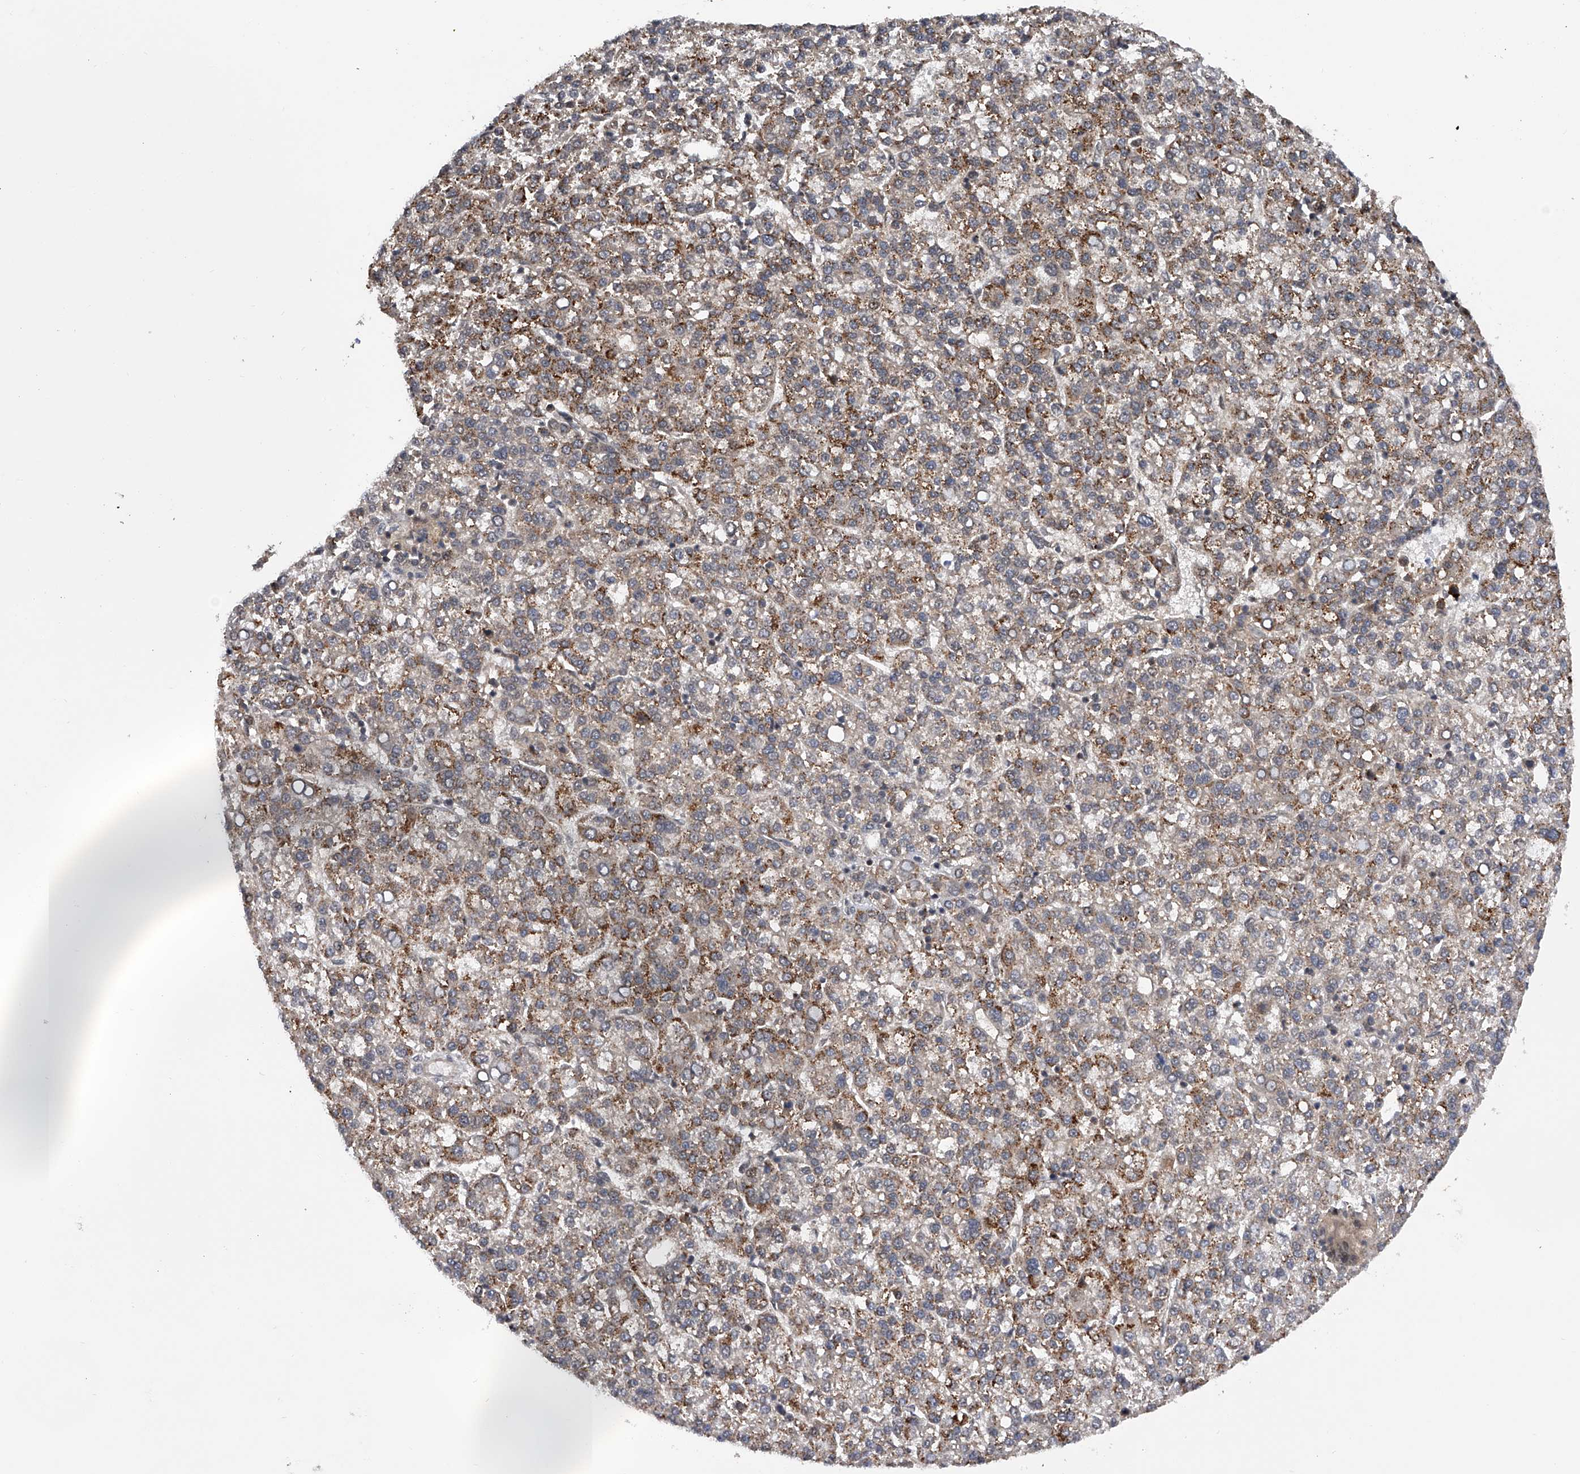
{"staining": {"intensity": "moderate", "quantity": "25%-75%", "location": "cytoplasmic/membranous"}, "tissue": "liver cancer", "cell_type": "Tumor cells", "image_type": "cancer", "snomed": [{"axis": "morphology", "description": "Carcinoma, Hepatocellular, NOS"}, {"axis": "topography", "description": "Liver"}], "caption": "A medium amount of moderate cytoplasmic/membranous positivity is appreciated in about 25%-75% of tumor cells in hepatocellular carcinoma (liver) tissue.", "gene": "RWDD2A", "patient": {"sex": "female", "age": 58}}